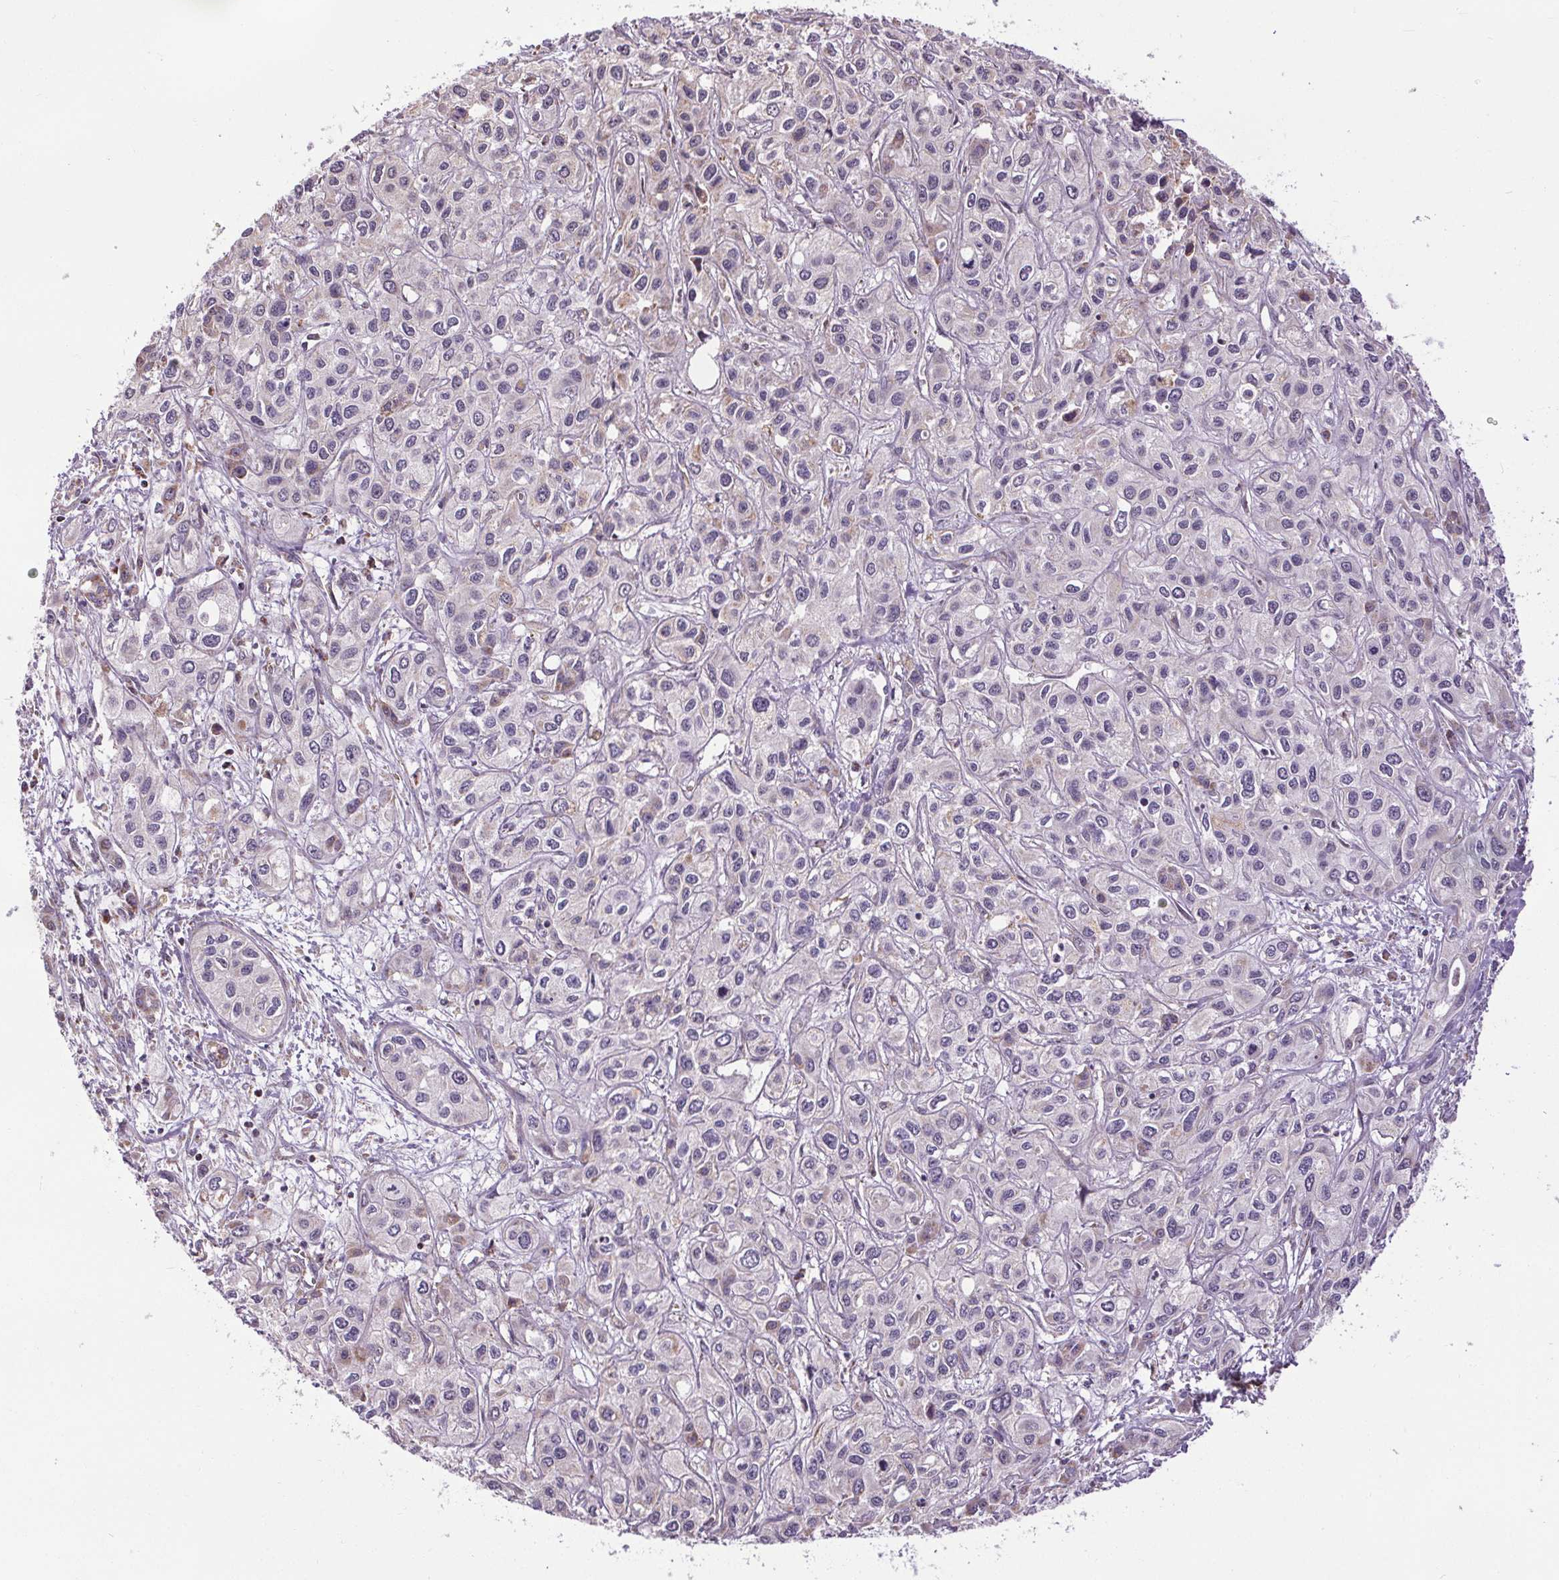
{"staining": {"intensity": "negative", "quantity": "none", "location": "none"}, "tissue": "liver cancer", "cell_type": "Tumor cells", "image_type": "cancer", "snomed": [{"axis": "morphology", "description": "Cholangiocarcinoma"}, {"axis": "topography", "description": "Liver"}], "caption": "Liver cancer was stained to show a protein in brown. There is no significant expression in tumor cells.", "gene": "ZNF548", "patient": {"sex": "female", "age": 66}}